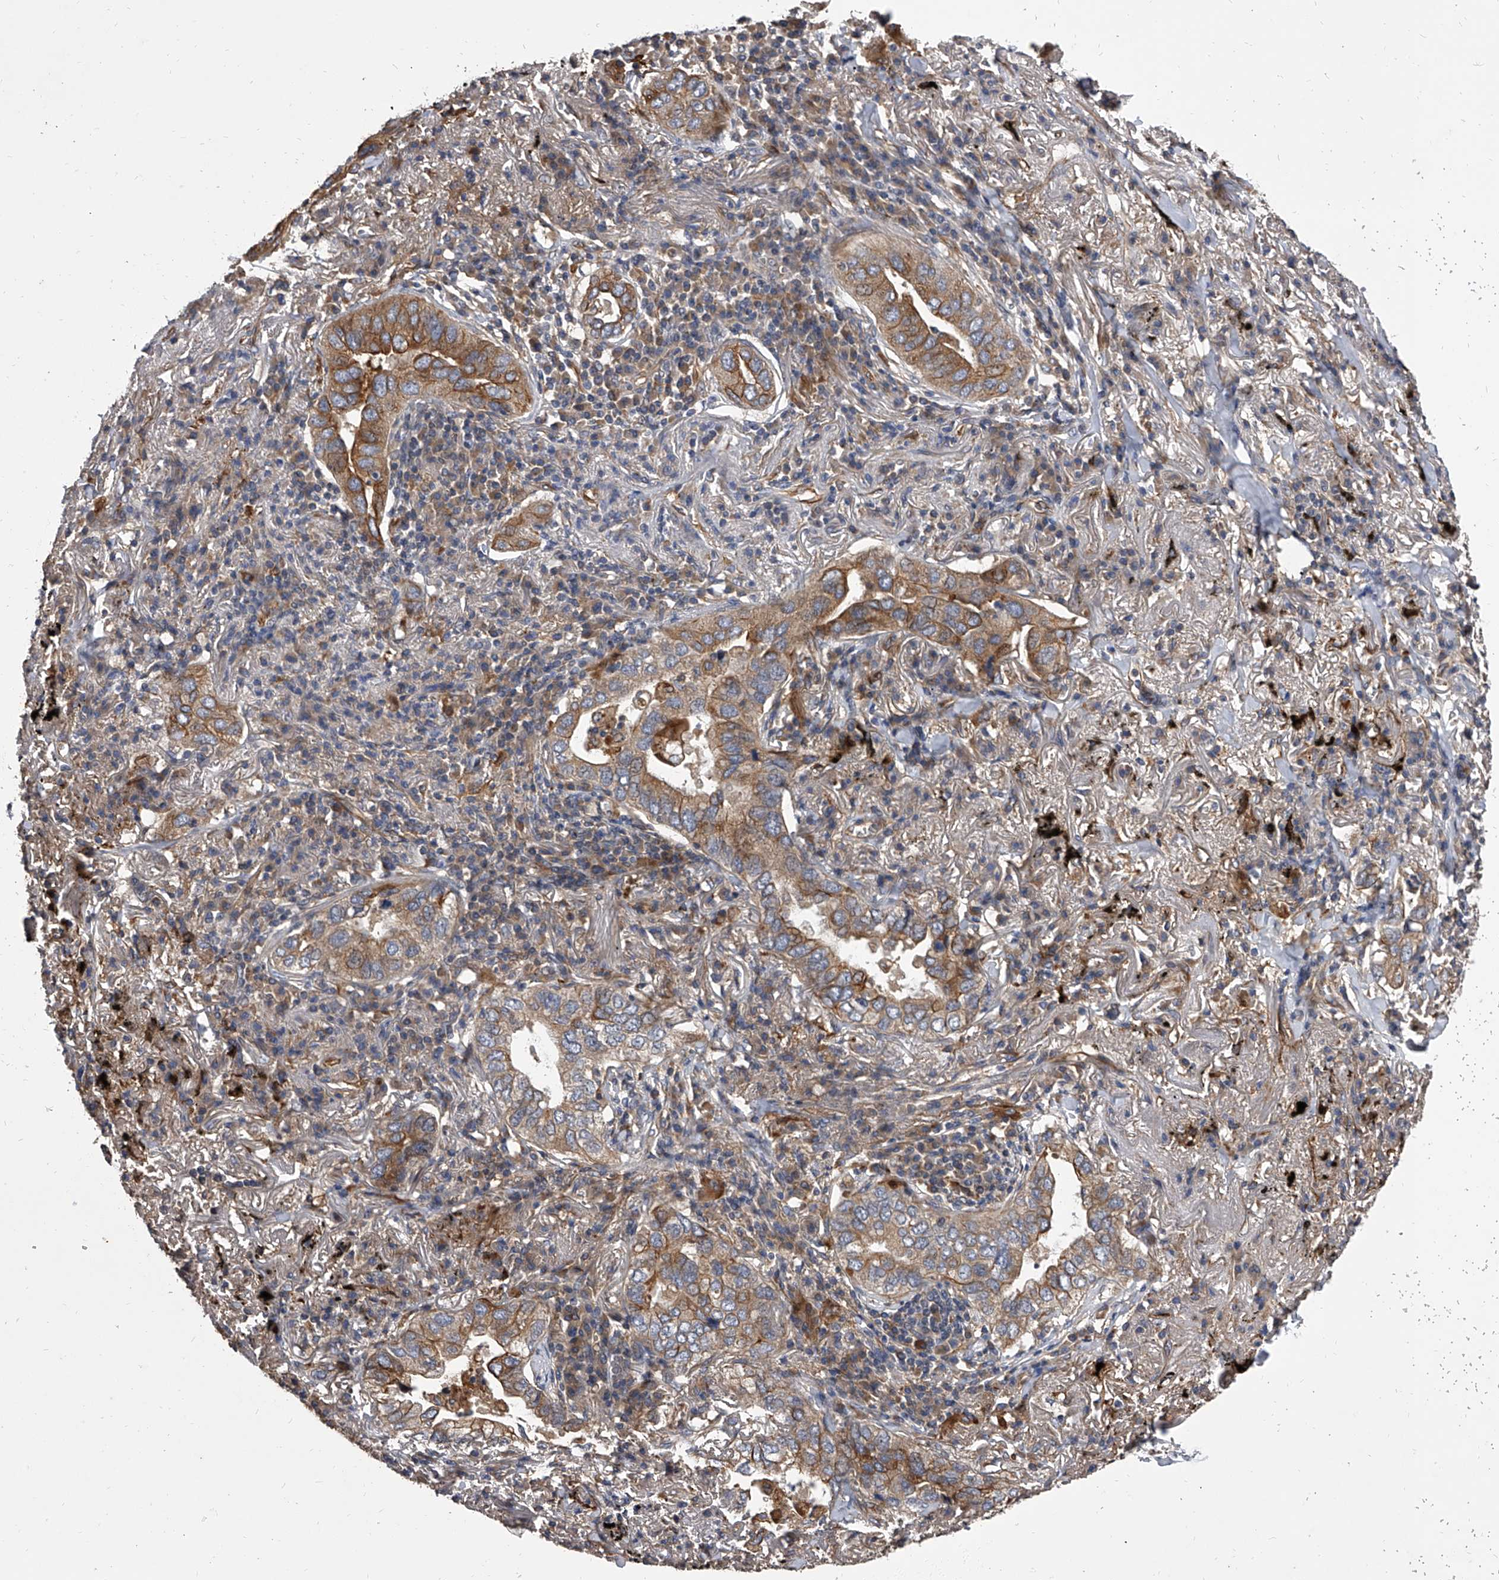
{"staining": {"intensity": "moderate", "quantity": "25%-75%", "location": "cytoplasmic/membranous"}, "tissue": "lung cancer", "cell_type": "Tumor cells", "image_type": "cancer", "snomed": [{"axis": "morphology", "description": "Adenocarcinoma, NOS"}, {"axis": "topography", "description": "Lung"}], "caption": "Tumor cells demonstrate moderate cytoplasmic/membranous positivity in approximately 25%-75% of cells in lung adenocarcinoma.", "gene": "EXOC4", "patient": {"sex": "male", "age": 65}}